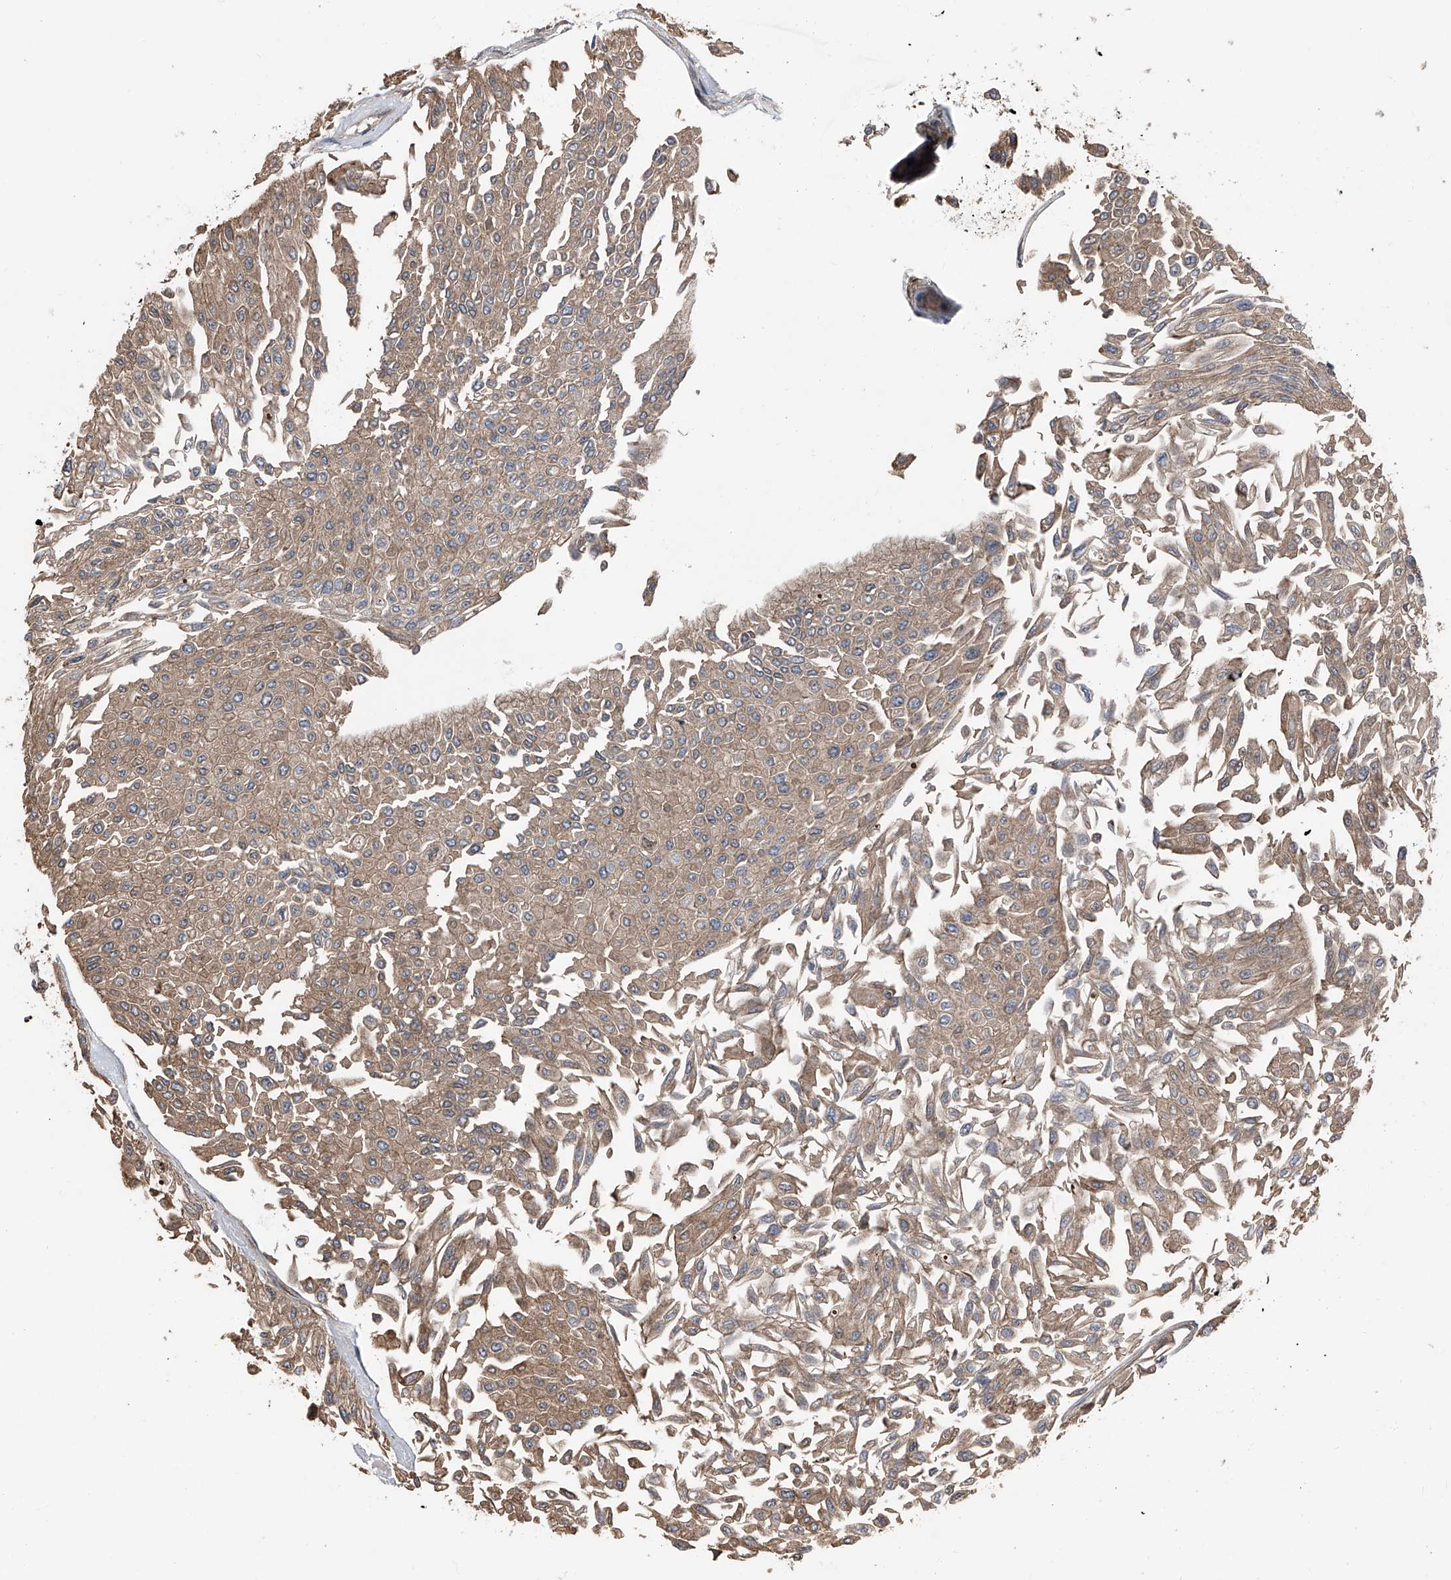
{"staining": {"intensity": "moderate", "quantity": ">75%", "location": "cytoplasmic/membranous"}, "tissue": "urothelial cancer", "cell_type": "Tumor cells", "image_type": "cancer", "snomed": [{"axis": "morphology", "description": "Urothelial carcinoma, Low grade"}, {"axis": "topography", "description": "Urinary bladder"}], "caption": "Moderate cytoplasmic/membranous protein staining is seen in approximately >75% of tumor cells in urothelial cancer. Immunohistochemistry stains the protein of interest in brown and the nuclei are stained blue.", "gene": "KCNJ2", "patient": {"sex": "male", "age": 67}}